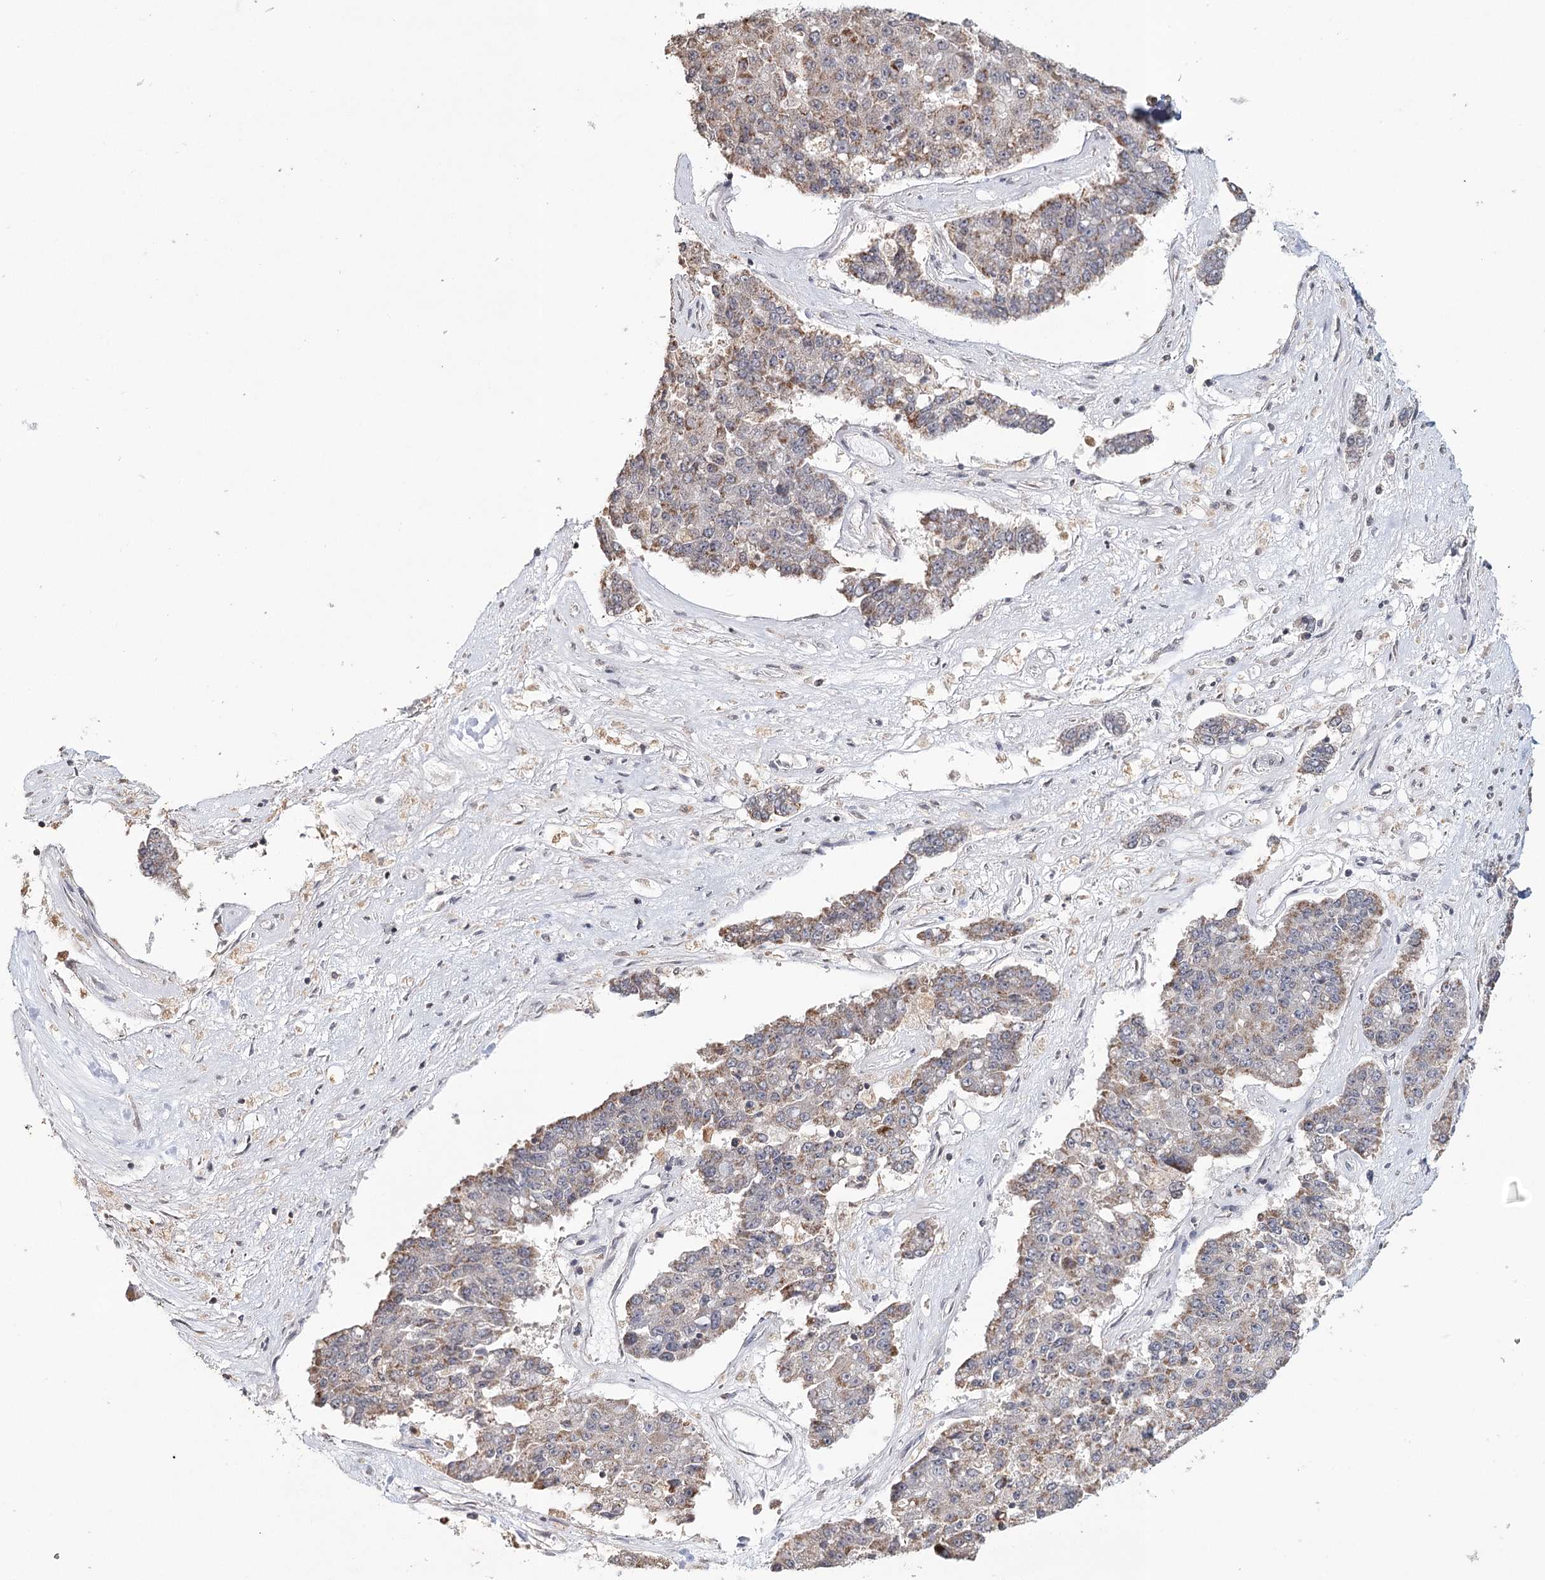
{"staining": {"intensity": "weak", "quantity": "25%-75%", "location": "cytoplasmic/membranous"}, "tissue": "pancreatic cancer", "cell_type": "Tumor cells", "image_type": "cancer", "snomed": [{"axis": "morphology", "description": "Adenocarcinoma, NOS"}, {"axis": "topography", "description": "Pancreas"}], "caption": "Protein expression analysis of pancreatic cancer reveals weak cytoplasmic/membranous staining in about 25%-75% of tumor cells.", "gene": "ICOS", "patient": {"sex": "male", "age": 50}}